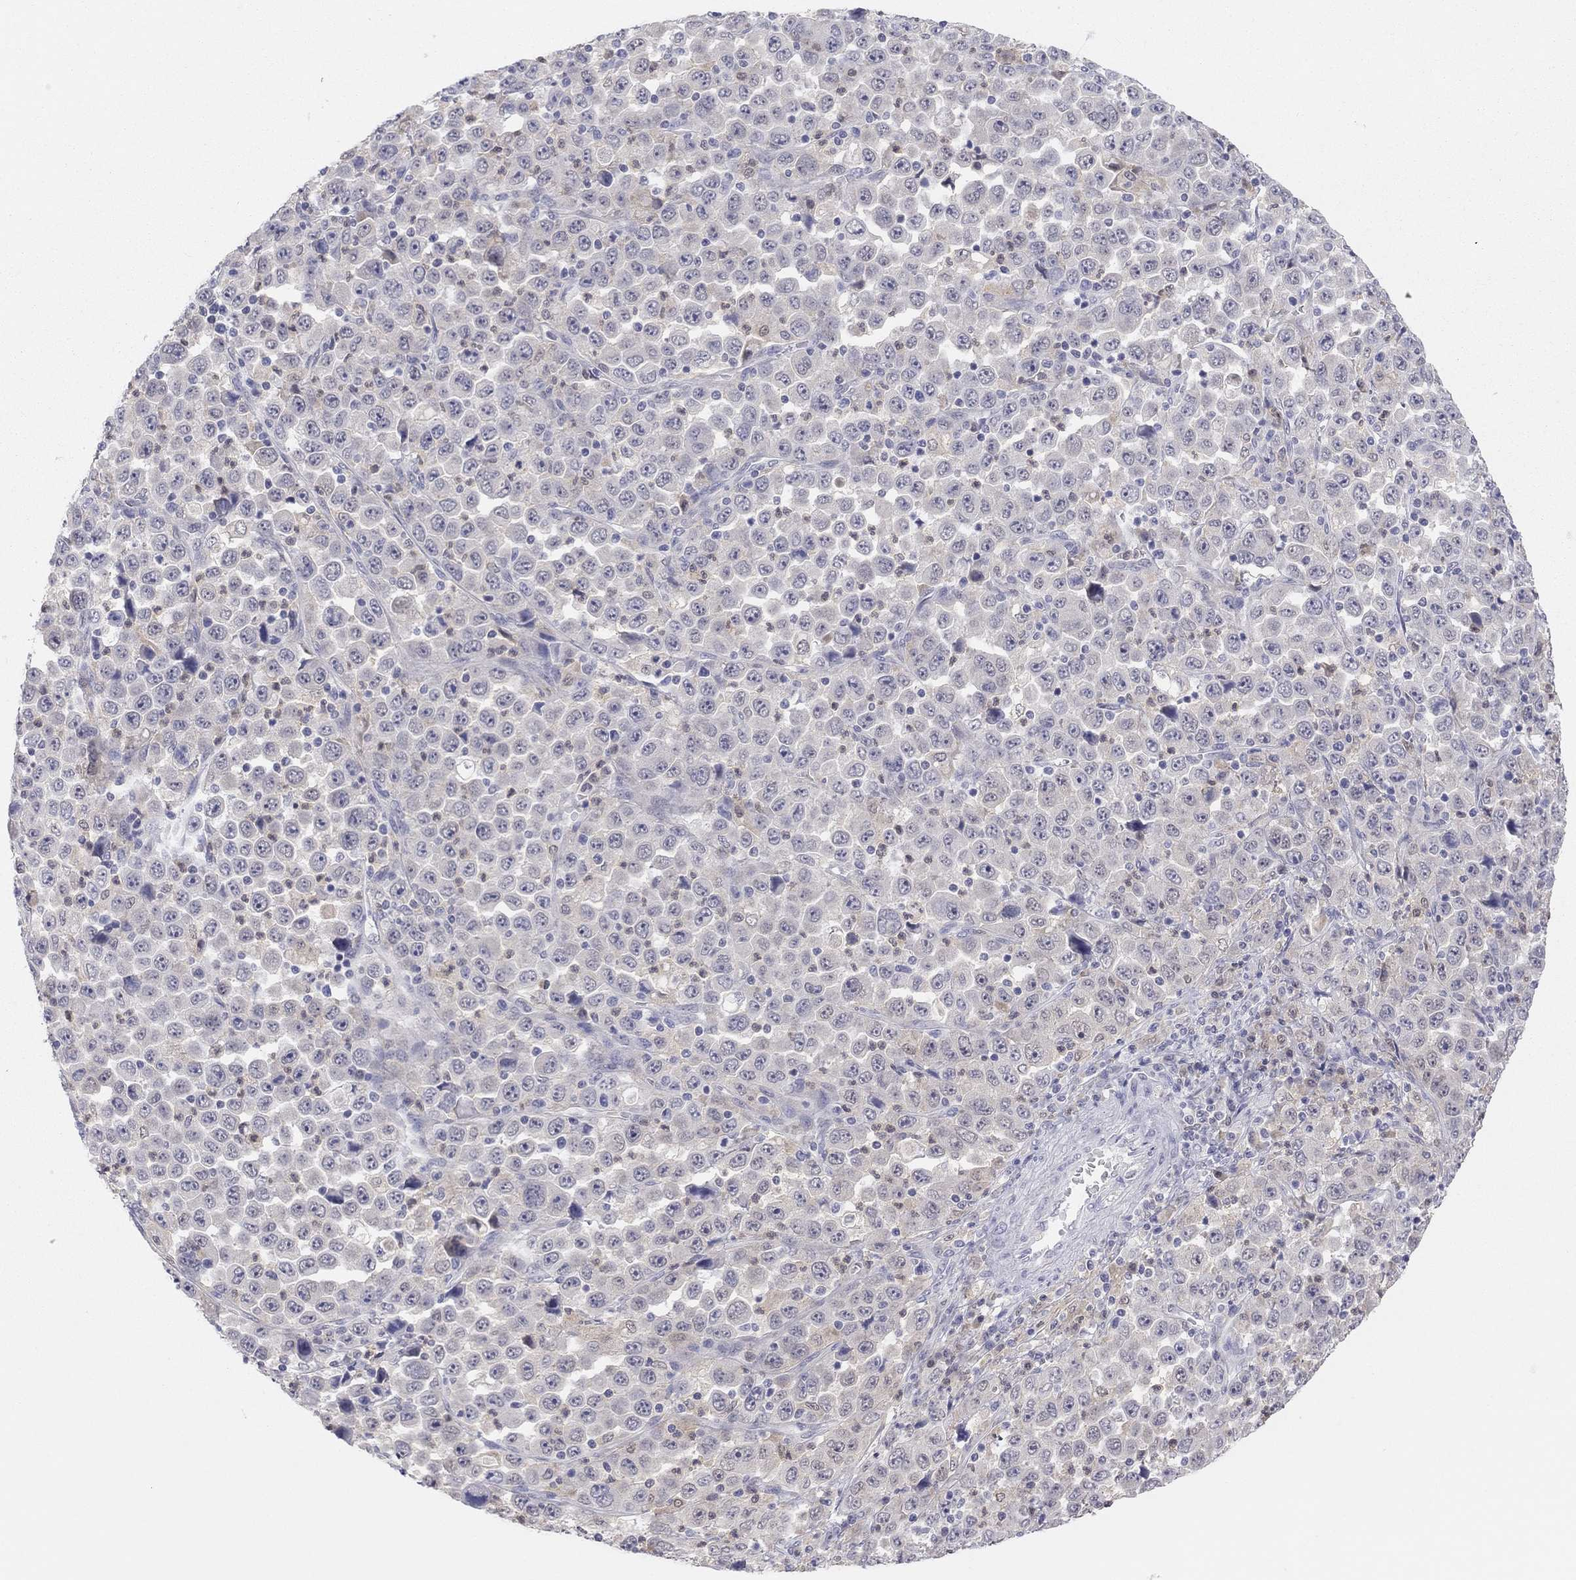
{"staining": {"intensity": "weak", "quantity": "<25%", "location": "cytoplasmic/membranous"}, "tissue": "stomach cancer", "cell_type": "Tumor cells", "image_type": "cancer", "snomed": [{"axis": "morphology", "description": "Normal tissue, NOS"}, {"axis": "morphology", "description": "Adenocarcinoma, NOS"}, {"axis": "topography", "description": "Stomach, upper"}, {"axis": "topography", "description": "Stomach"}], "caption": "Micrograph shows no significant protein staining in tumor cells of stomach cancer.", "gene": "PDXK", "patient": {"sex": "male", "age": 59}}